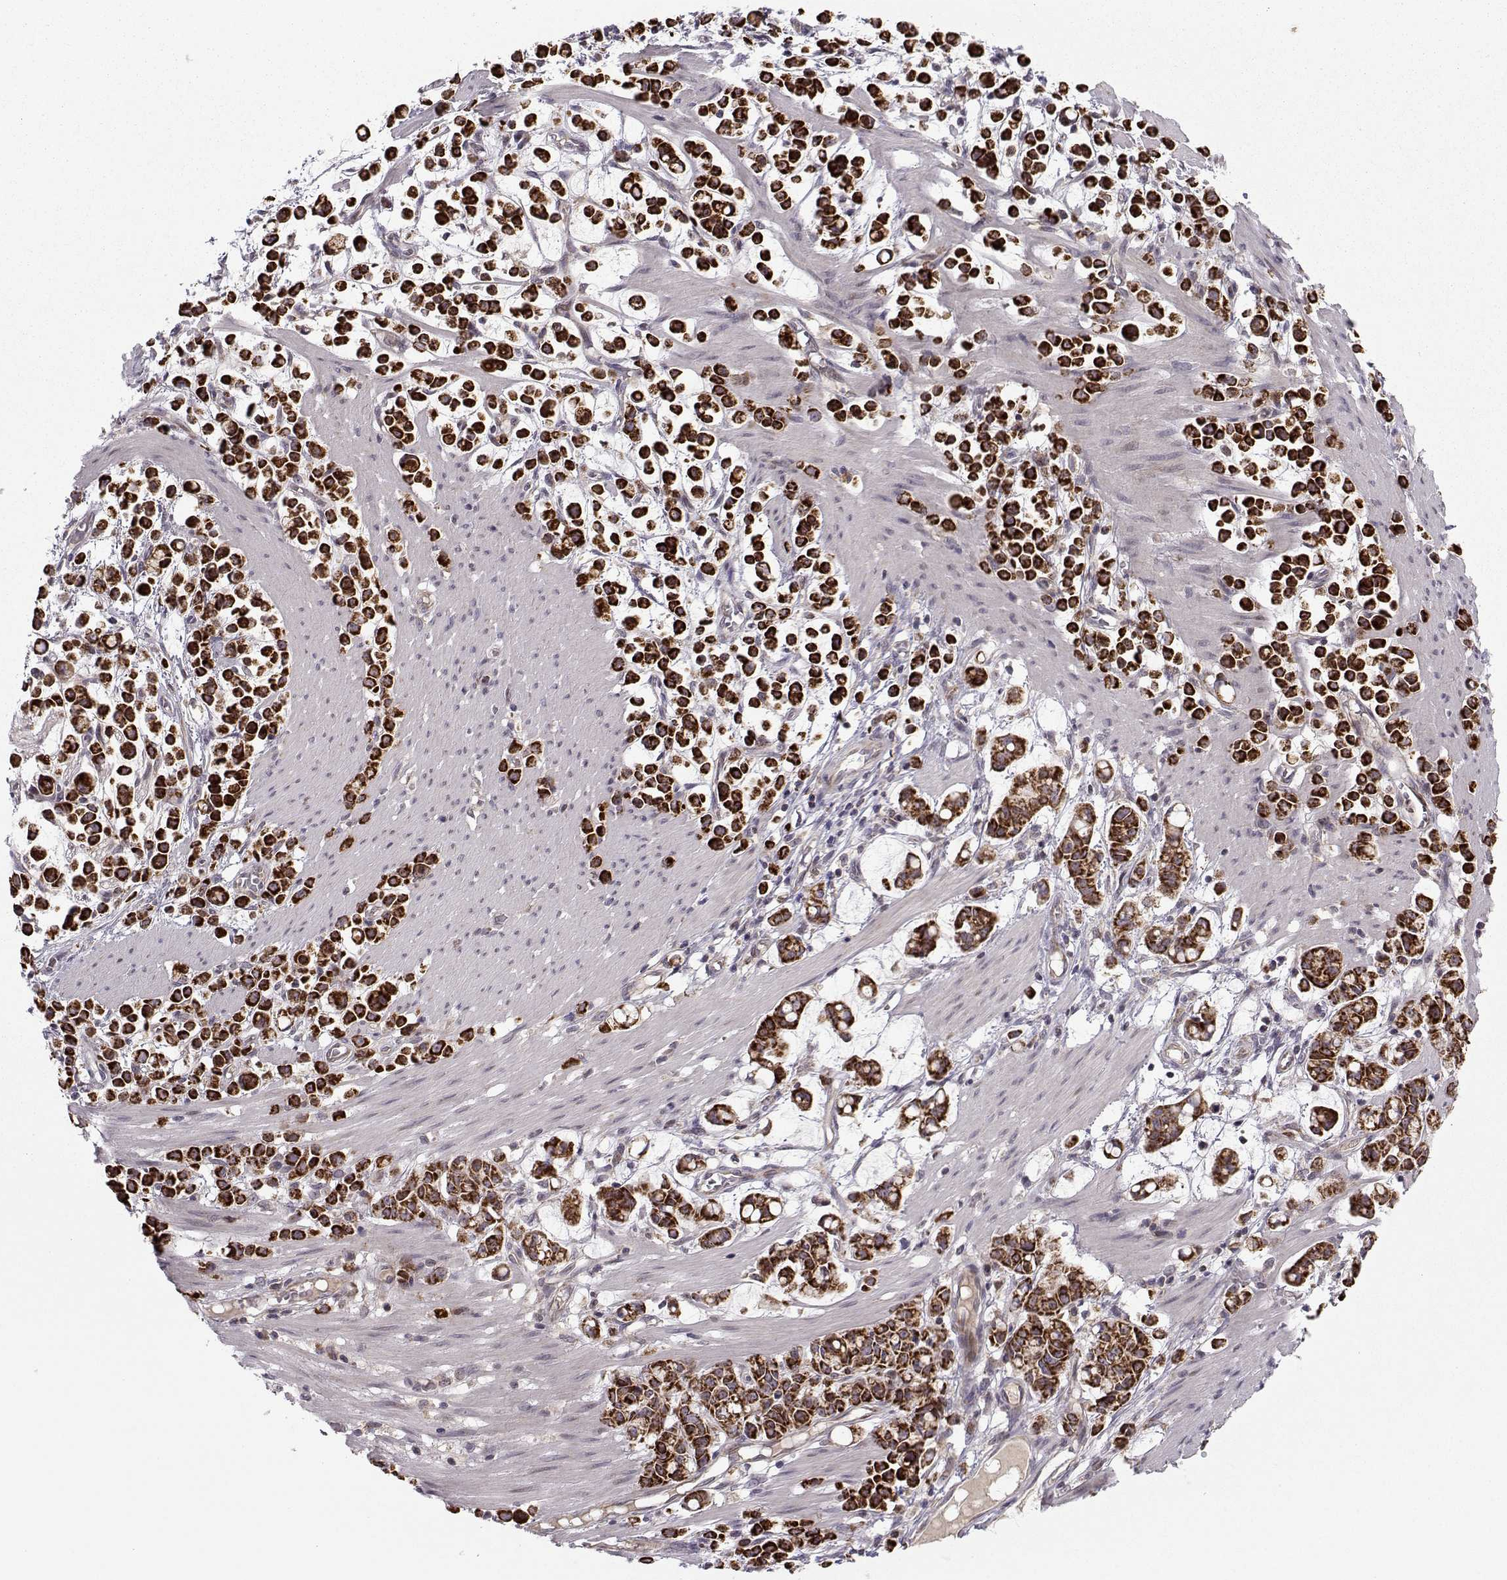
{"staining": {"intensity": "strong", "quantity": ">75%", "location": "cytoplasmic/membranous"}, "tissue": "stomach cancer", "cell_type": "Tumor cells", "image_type": "cancer", "snomed": [{"axis": "morphology", "description": "Adenocarcinoma, NOS"}, {"axis": "topography", "description": "Stomach"}], "caption": "Immunohistochemistry (IHC) image of stomach adenocarcinoma stained for a protein (brown), which shows high levels of strong cytoplasmic/membranous positivity in about >75% of tumor cells.", "gene": "NECAB3", "patient": {"sex": "male", "age": 82}}